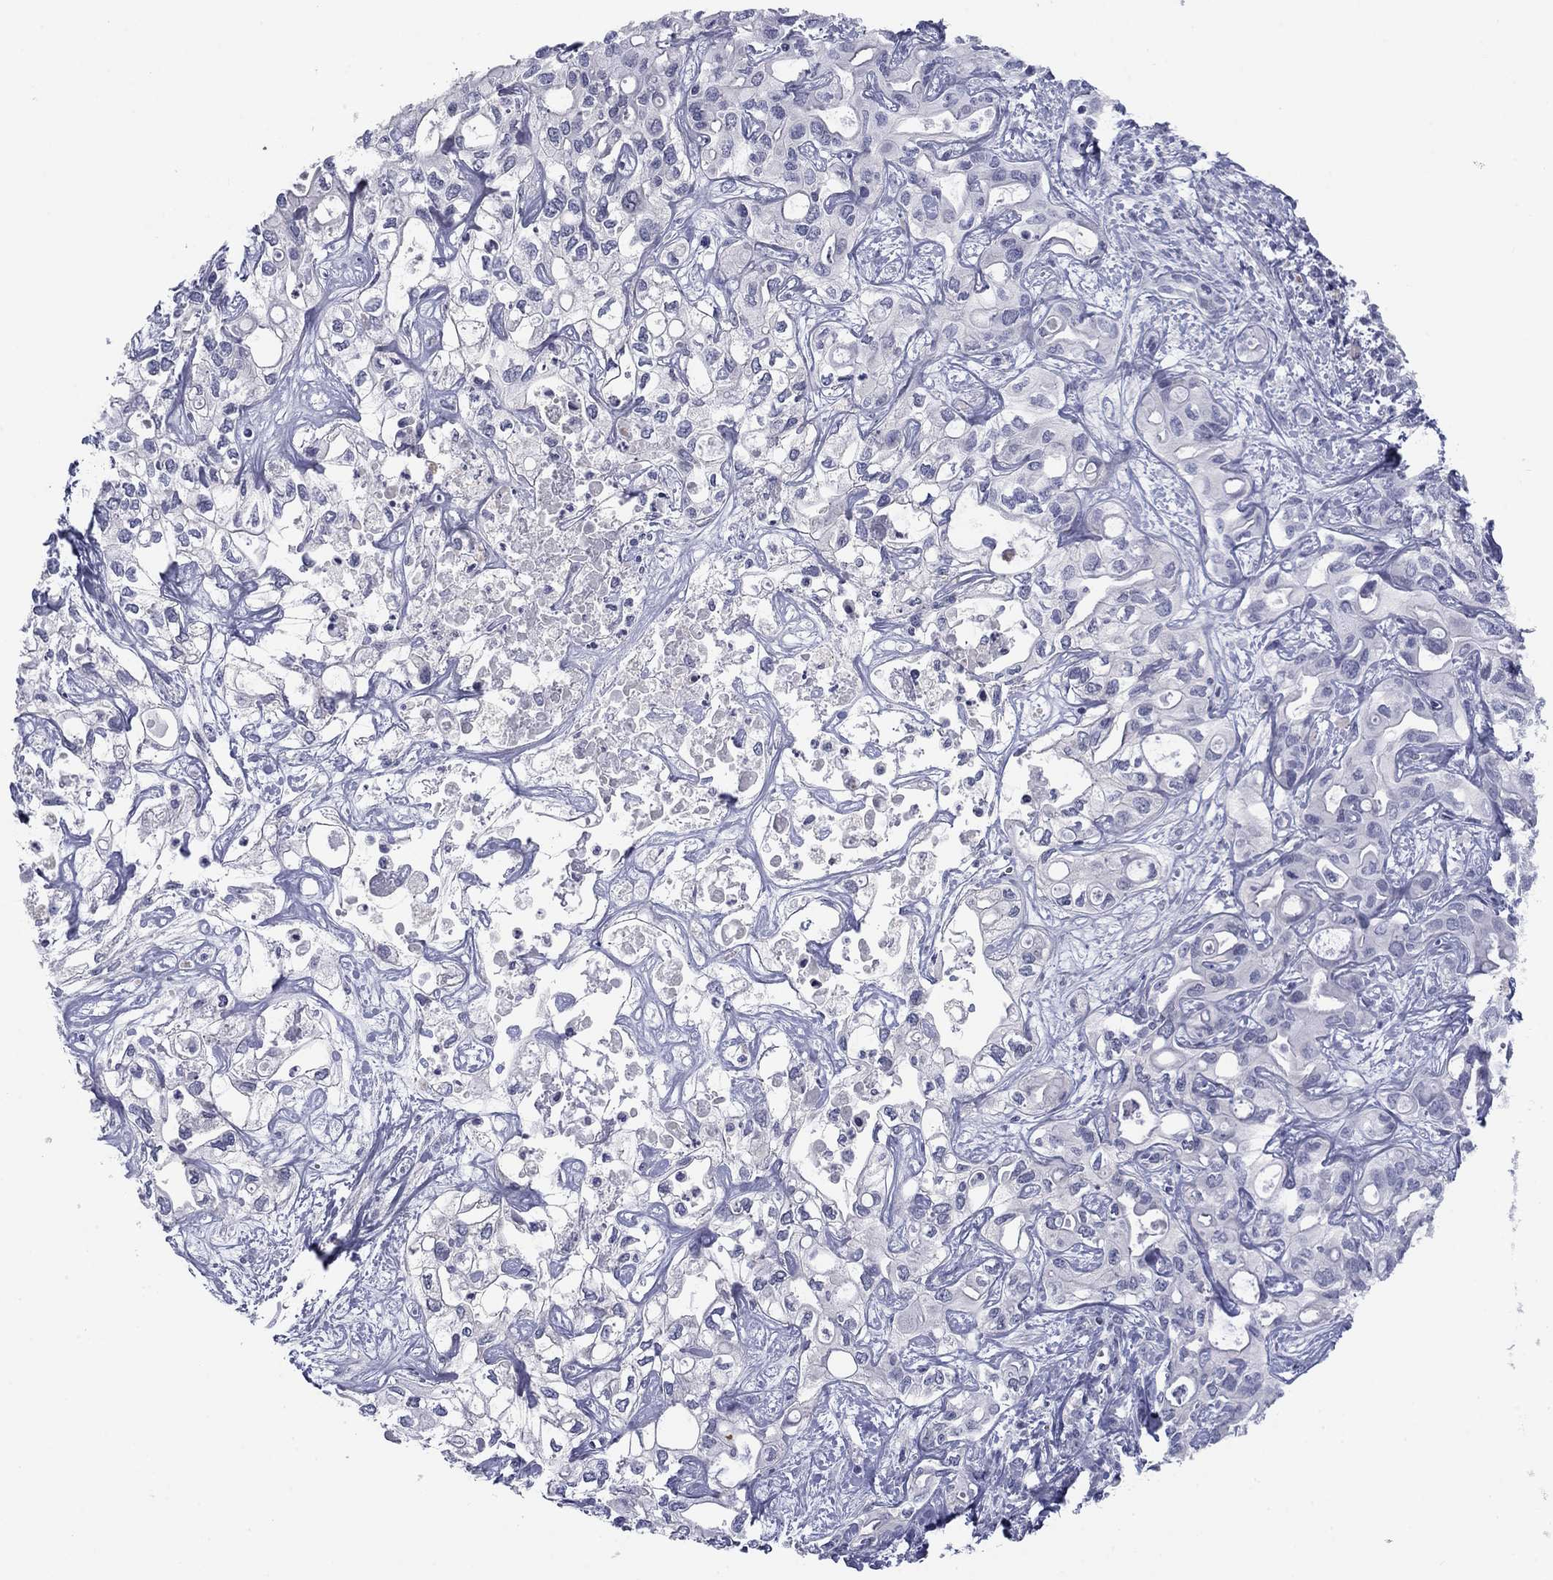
{"staining": {"intensity": "negative", "quantity": "none", "location": "none"}, "tissue": "liver cancer", "cell_type": "Tumor cells", "image_type": "cancer", "snomed": [{"axis": "morphology", "description": "Cholangiocarcinoma"}, {"axis": "topography", "description": "Liver"}], "caption": "IHC photomicrograph of liver cancer stained for a protein (brown), which reveals no positivity in tumor cells.", "gene": "TIGD4", "patient": {"sex": "female", "age": 64}}